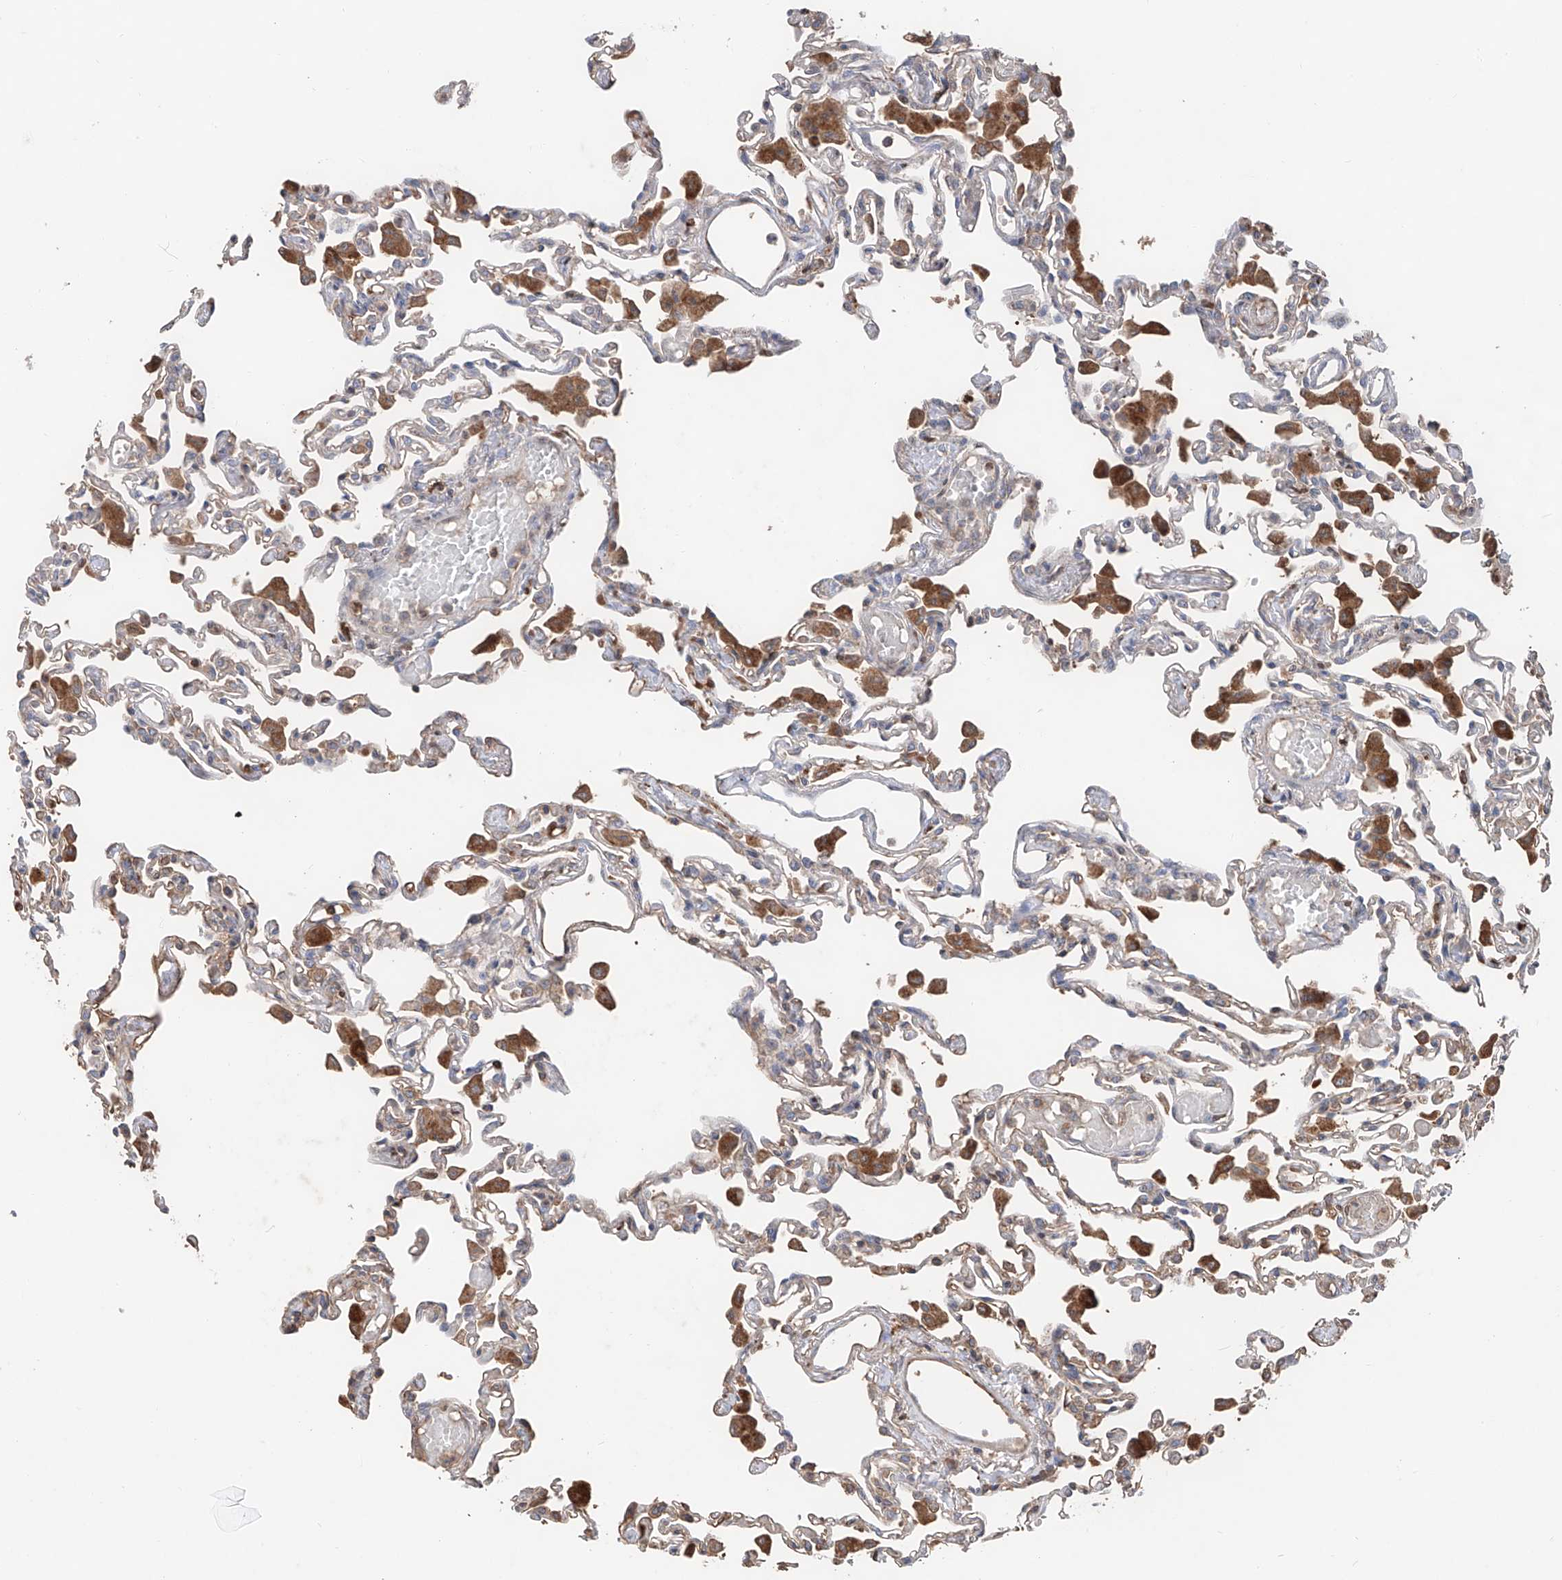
{"staining": {"intensity": "negative", "quantity": "none", "location": "none"}, "tissue": "lung", "cell_type": "Alveolar cells", "image_type": "normal", "snomed": [{"axis": "morphology", "description": "Normal tissue, NOS"}, {"axis": "topography", "description": "Bronchus"}, {"axis": "topography", "description": "Lung"}], "caption": "This image is of normal lung stained with immunohistochemistry to label a protein in brown with the nuclei are counter-stained blue. There is no expression in alveolar cells.", "gene": "EDN1", "patient": {"sex": "female", "age": 49}}